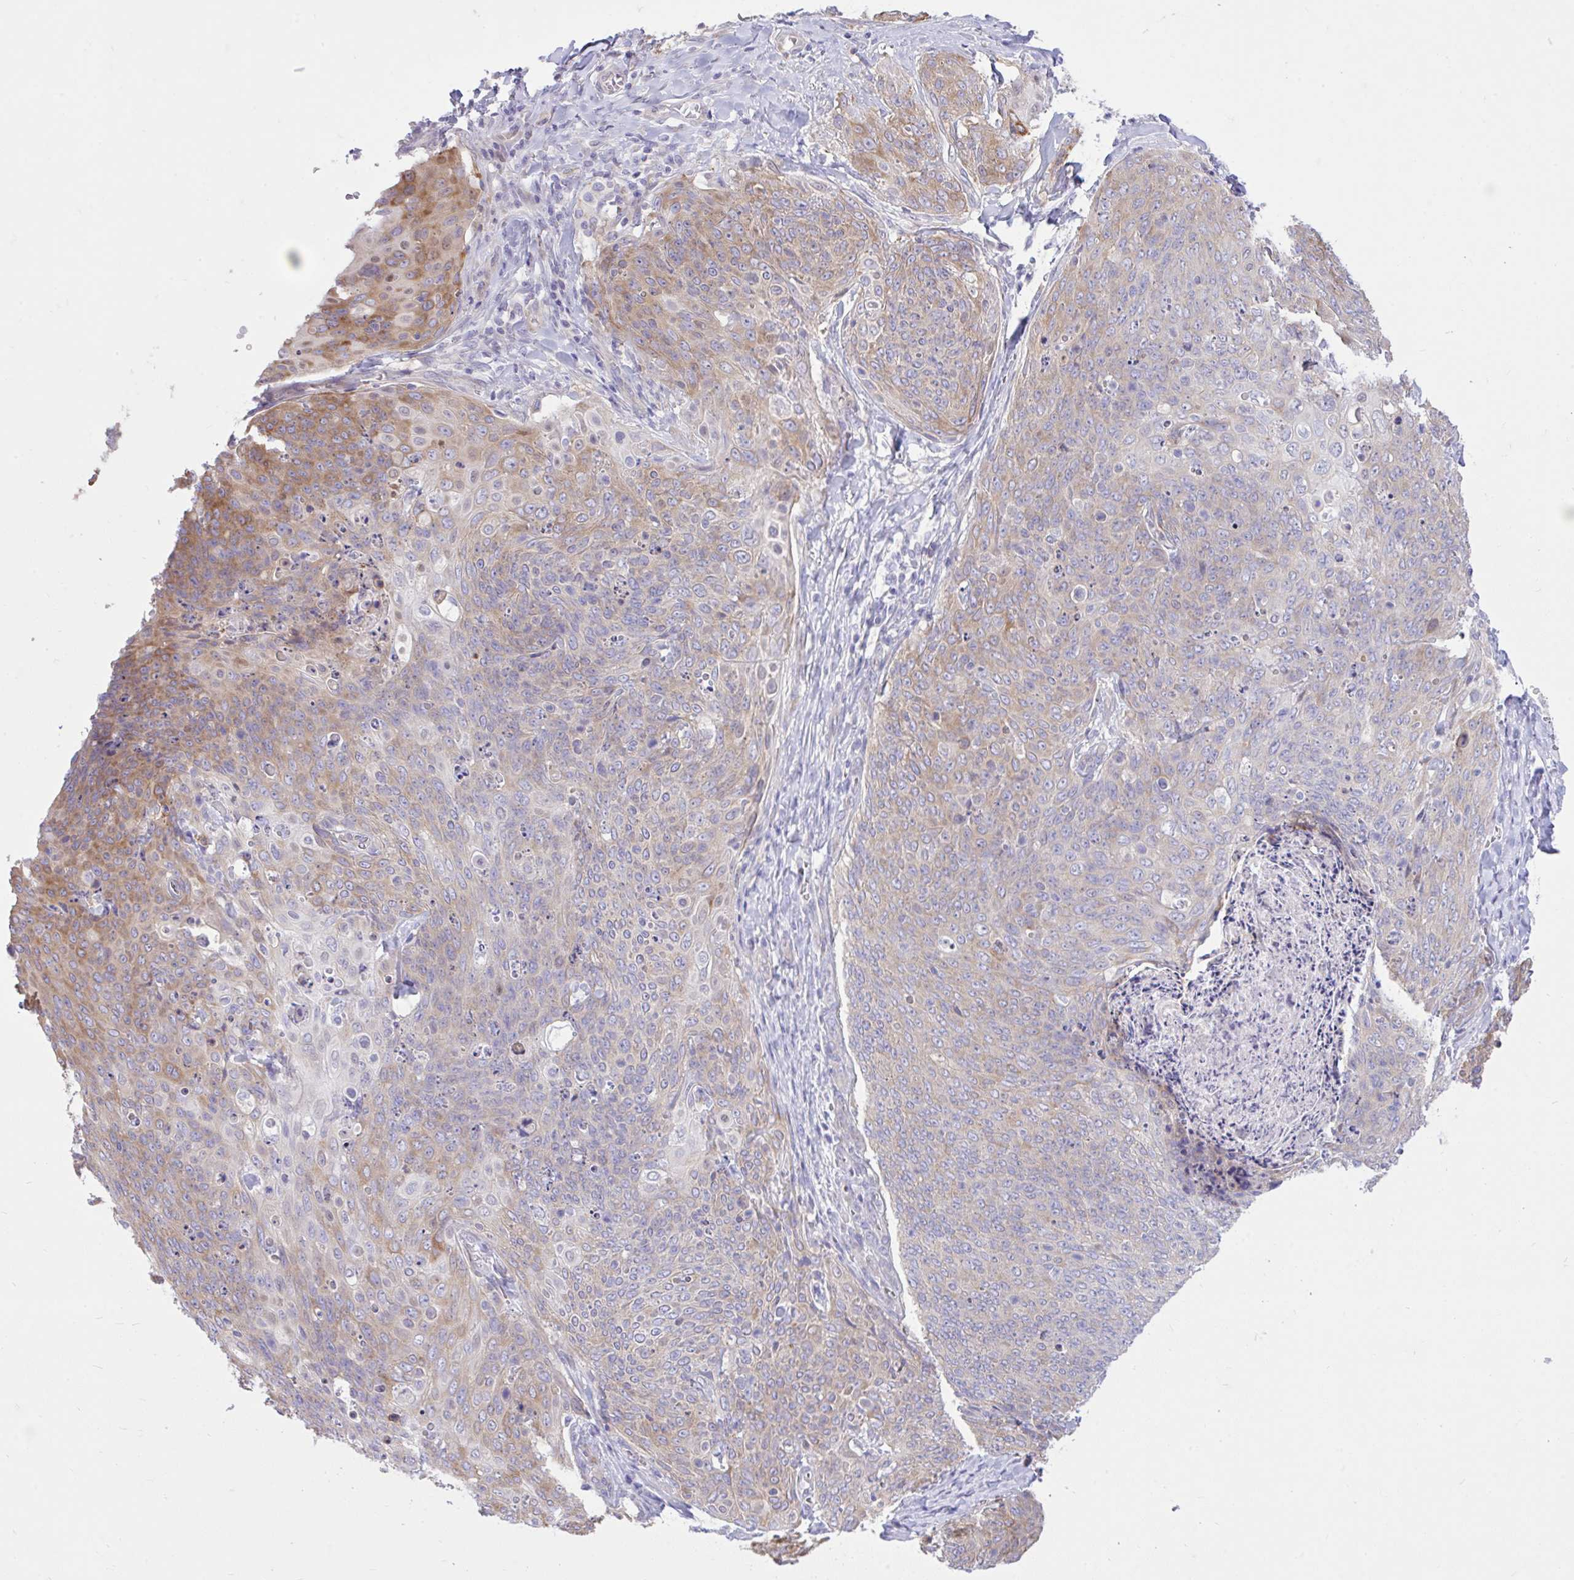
{"staining": {"intensity": "moderate", "quantity": "<25%", "location": "cytoplasmic/membranous"}, "tissue": "skin cancer", "cell_type": "Tumor cells", "image_type": "cancer", "snomed": [{"axis": "morphology", "description": "Squamous cell carcinoma, NOS"}, {"axis": "topography", "description": "Skin"}, {"axis": "topography", "description": "Vulva"}], "caption": "IHC (DAB (3,3'-diaminobenzidine)) staining of human skin squamous cell carcinoma exhibits moderate cytoplasmic/membranous protein expression in about <25% of tumor cells. The staining was performed using DAB, with brown indicating positive protein expression. Nuclei are stained blue with hematoxylin.", "gene": "EEF1A2", "patient": {"sex": "female", "age": 85}}